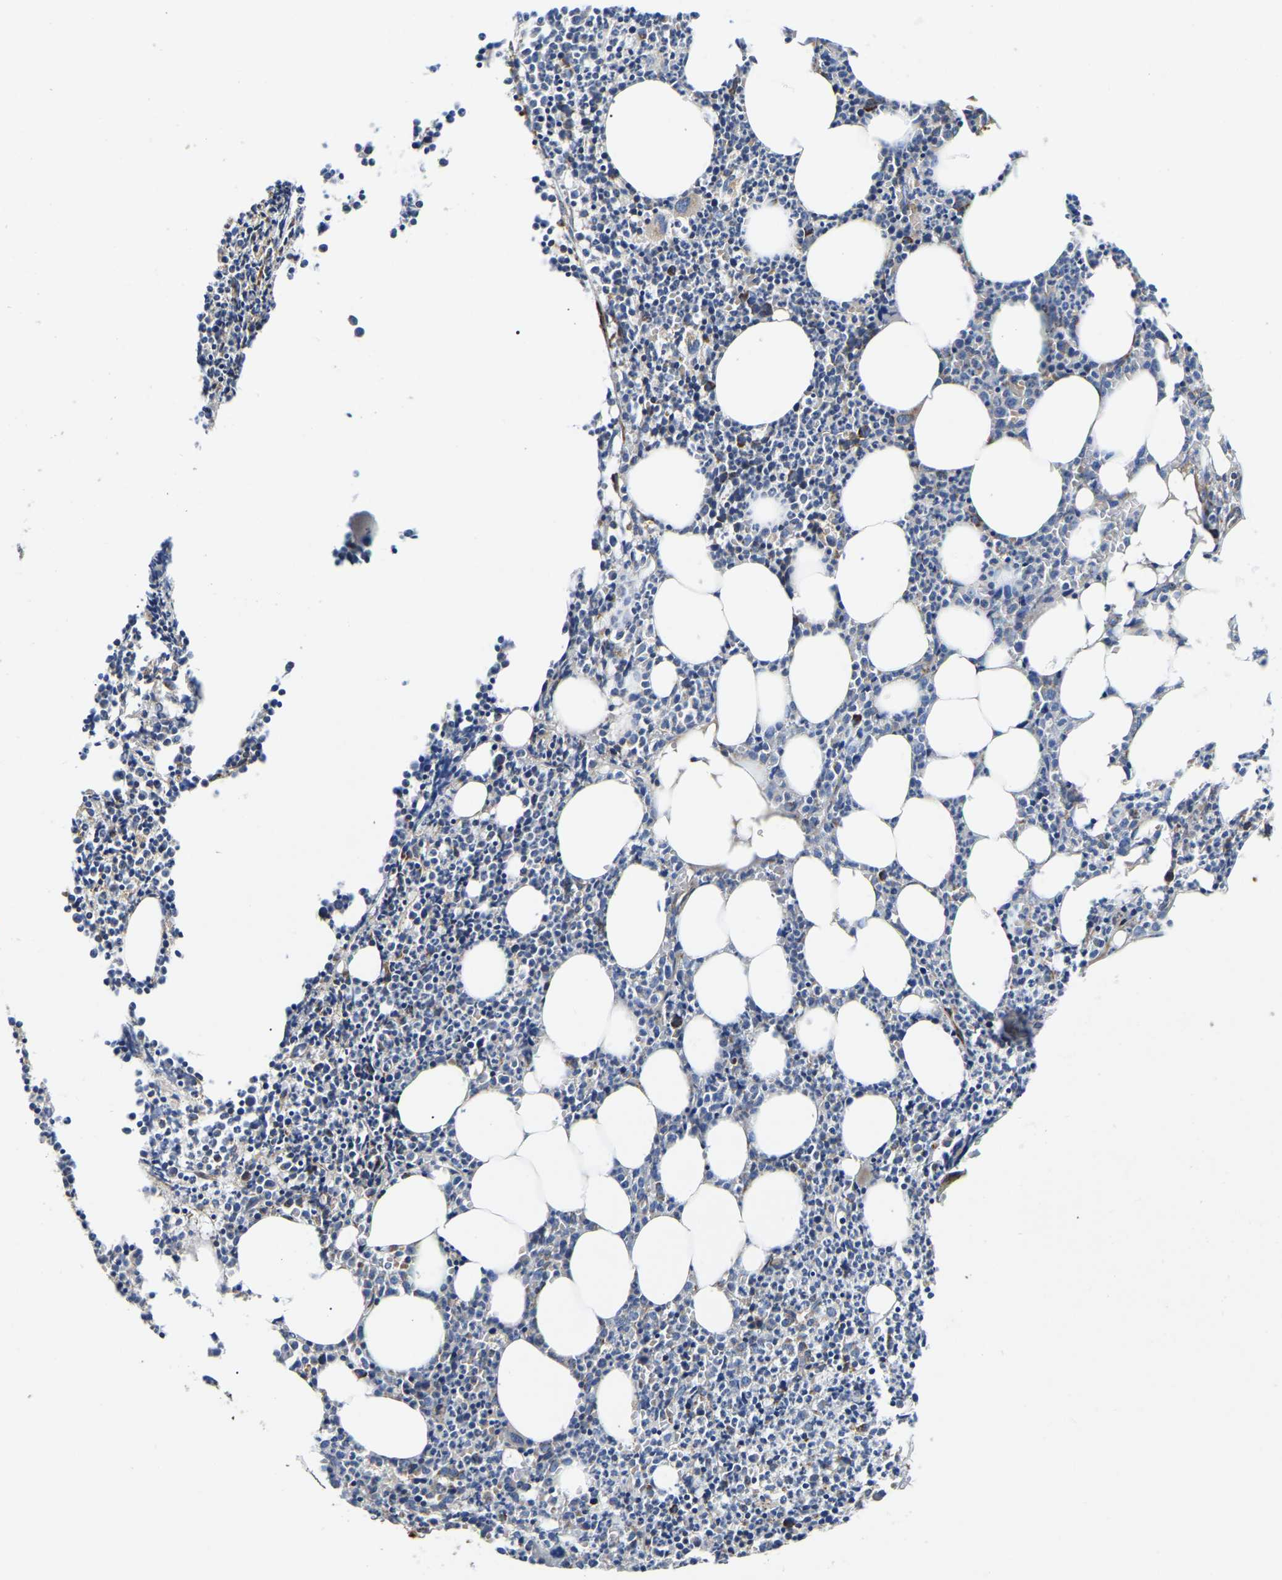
{"staining": {"intensity": "moderate", "quantity": "<25%", "location": "cytoplasmic/membranous"}, "tissue": "bone marrow", "cell_type": "Hematopoietic cells", "image_type": "normal", "snomed": [{"axis": "morphology", "description": "Normal tissue, NOS"}, {"axis": "morphology", "description": "Inflammation, NOS"}, {"axis": "topography", "description": "Bone marrow"}], "caption": "Bone marrow stained with immunohistochemistry (IHC) displays moderate cytoplasmic/membranous positivity in approximately <25% of hematopoietic cells.", "gene": "PPM1E", "patient": {"sex": "female", "age": 53}}